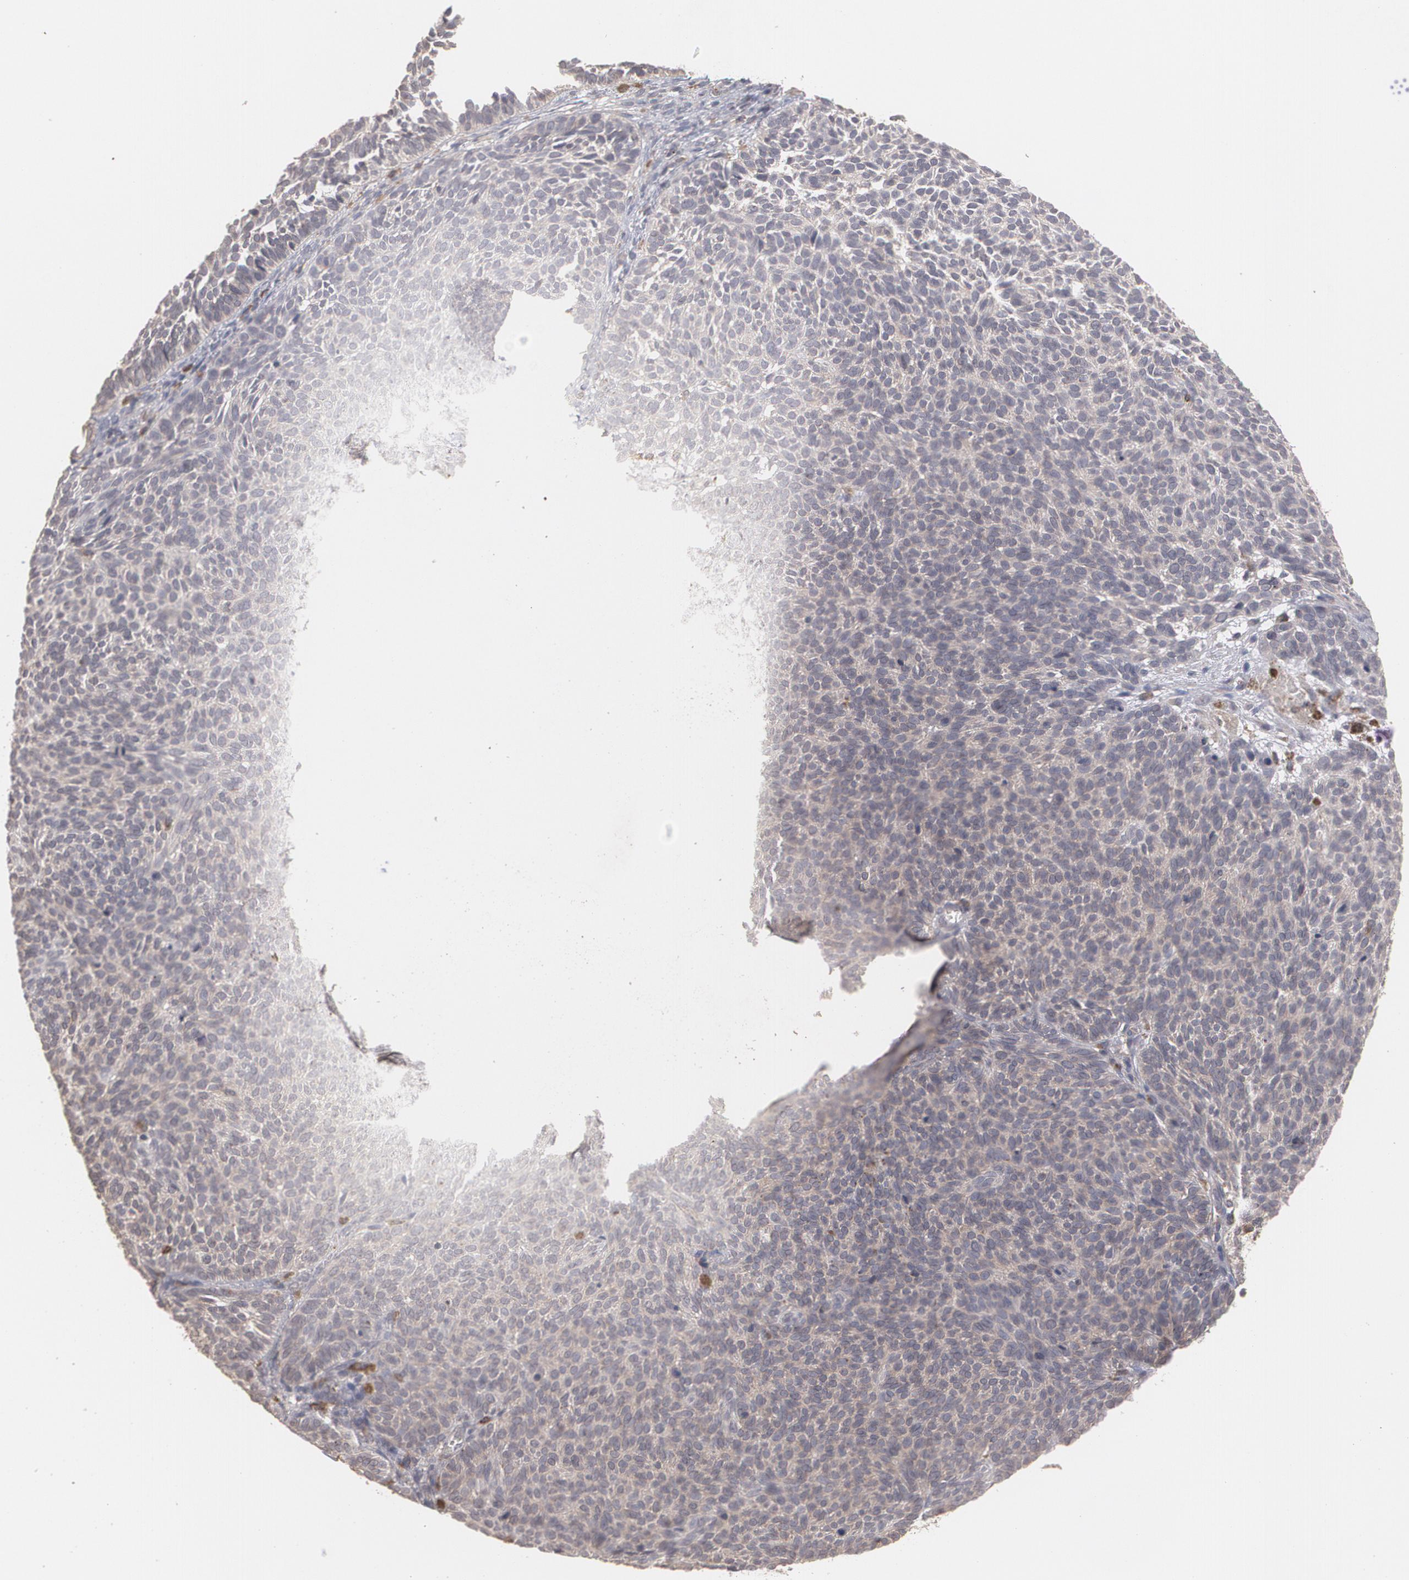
{"staining": {"intensity": "weak", "quantity": ">75%", "location": "cytoplasmic/membranous"}, "tissue": "skin cancer", "cell_type": "Tumor cells", "image_type": "cancer", "snomed": [{"axis": "morphology", "description": "Basal cell carcinoma"}, {"axis": "topography", "description": "Skin"}], "caption": "Brown immunohistochemical staining in skin cancer (basal cell carcinoma) exhibits weak cytoplasmic/membranous expression in about >75% of tumor cells.", "gene": "ARF6", "patient": {"sex": "male", "age": 63}}